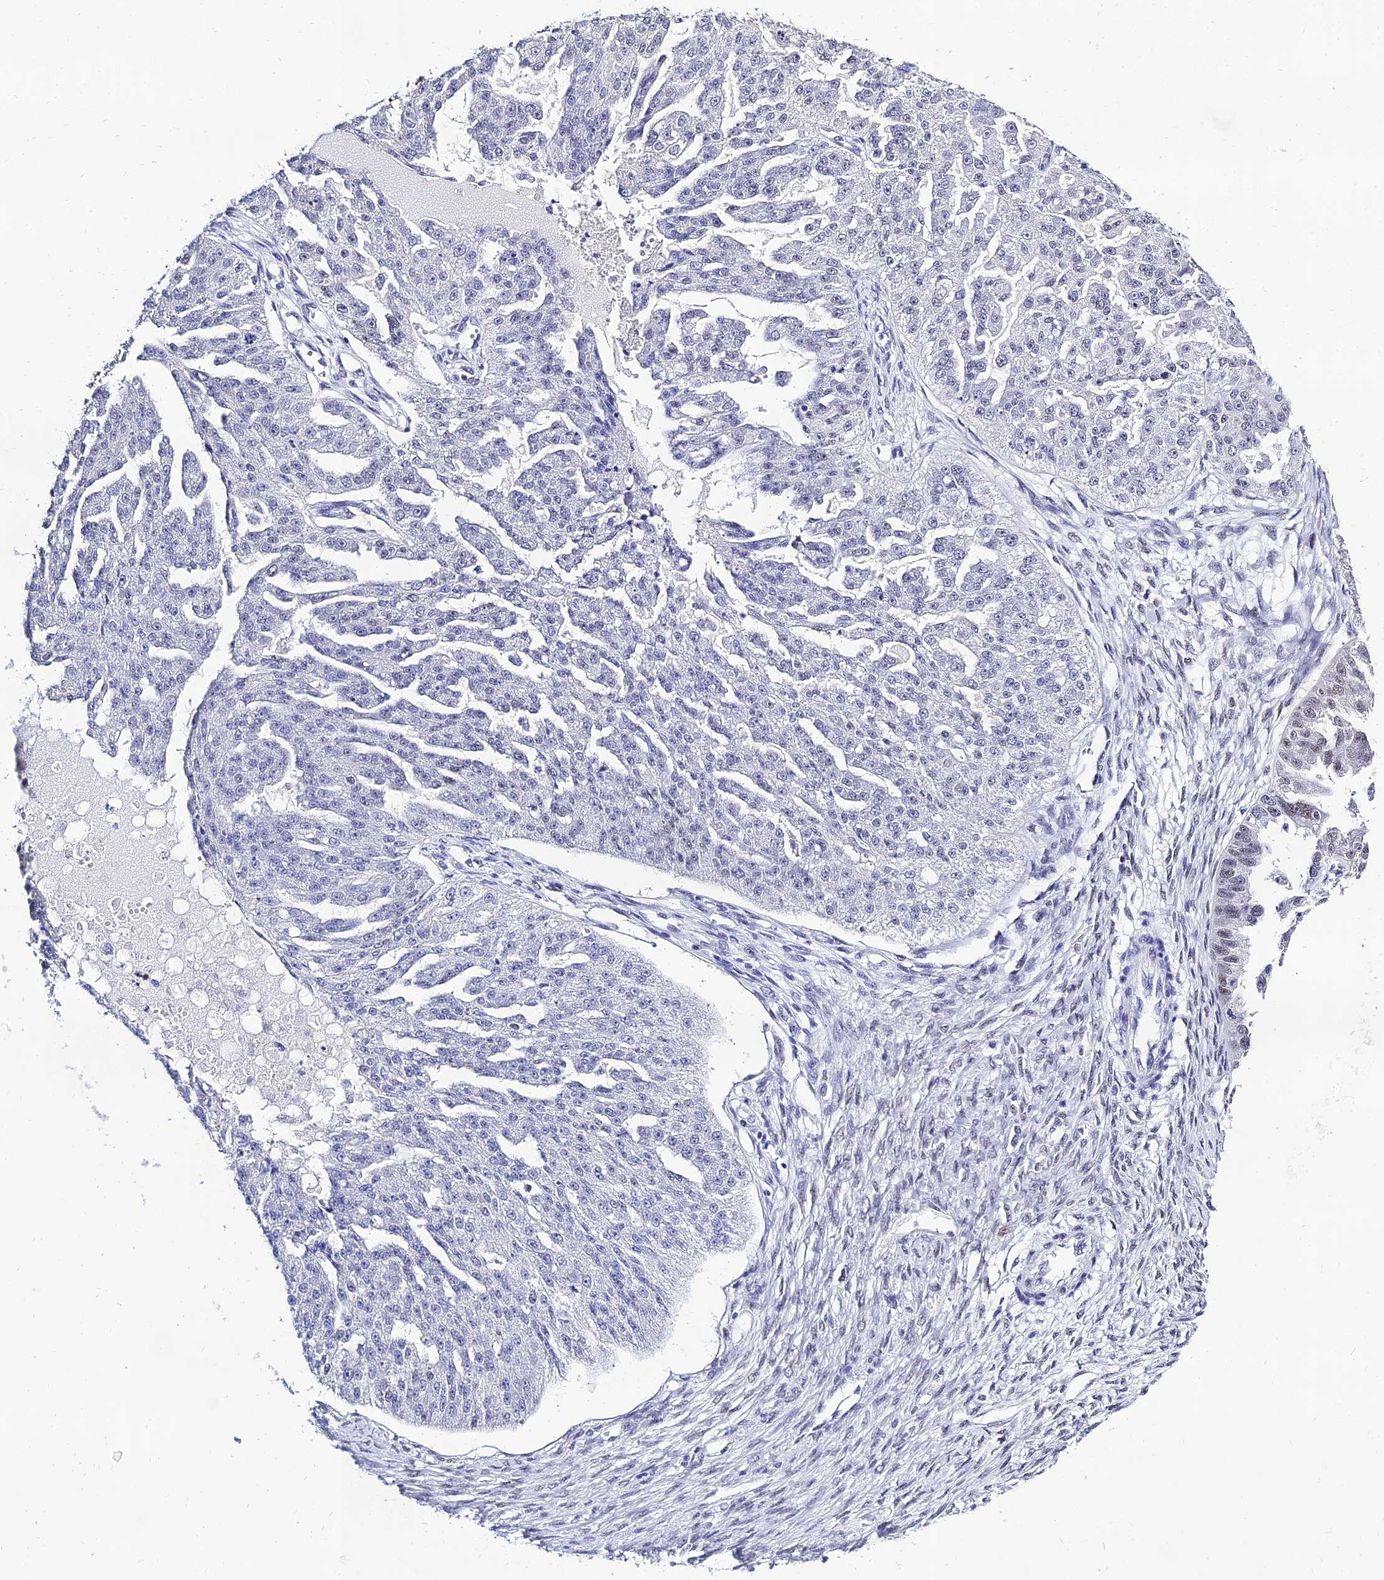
{"staining": {"intensity": "weak", "quantity": "<25%", "location": "nuclear"}, "tissue": "ovarian cancer", "cell_type": "Tumor cells", "image_type": "cancer", "snomed": [{"axis": "morphology", "description": "Cystadenocarcinoma, serous, NOS"}, {"axis": "topography", "description": "Ovary"}], "caption": "A micrograph of ovarian serous cystadenocarcinoma stained for a protein demonstrates no brown staining in tumor cells.", "gene": "PPP4R2", "patient": {"sex": "female", "age": 58}}